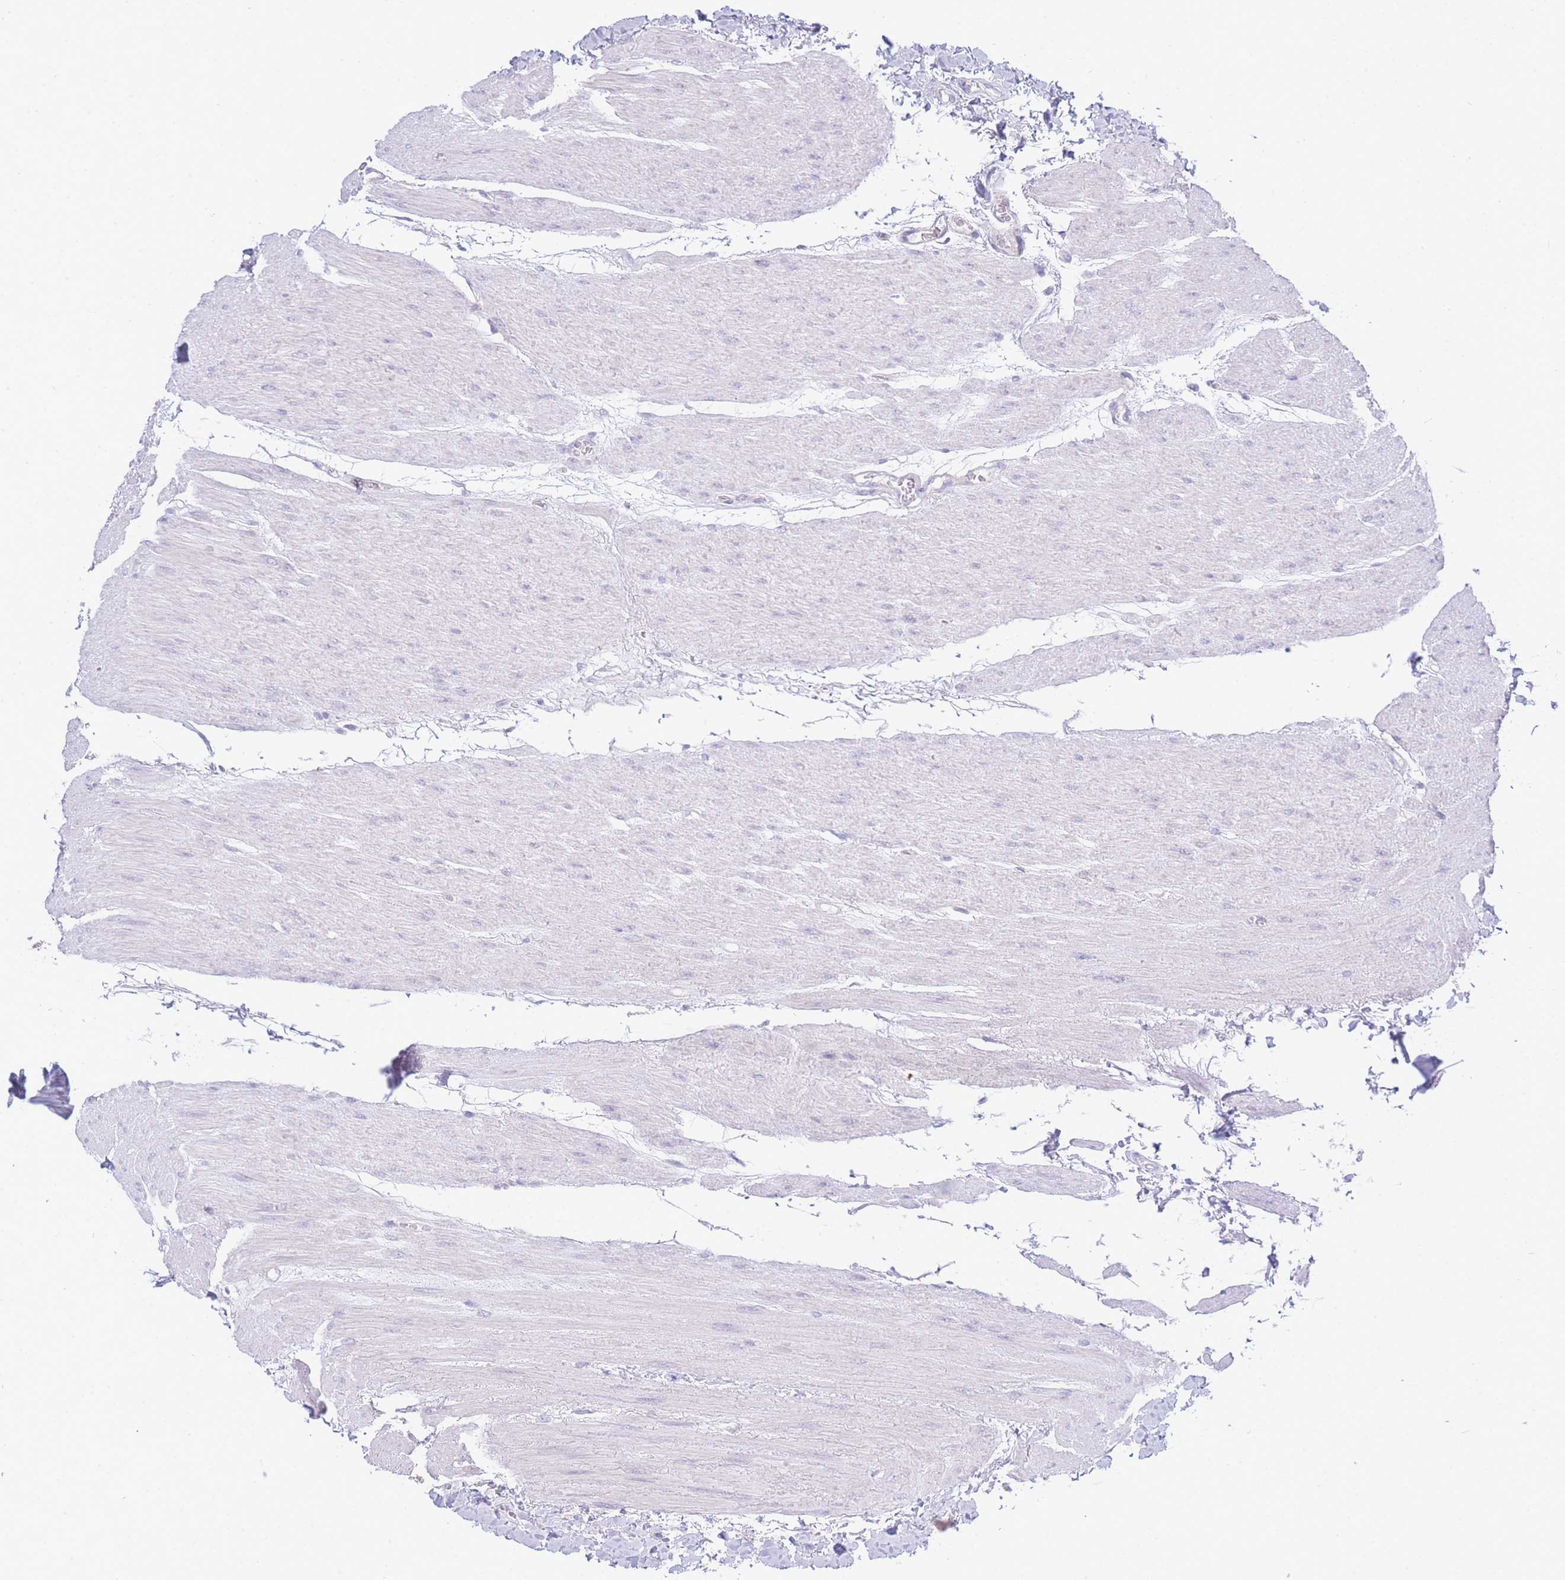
{"staining": {"intensity": "strong", "quantity": "25%-75%", "location": "cytoplasmic/membranous"}, "tissue": "stomach", "cell_type": "Glandular cells", "image_type": "normal", "snomed": [{"axis": "morphology", "description": "Normal tissue, NOS"}, {"axis": "topography", "description": "Stomach, upper"}], "caption": "Approximately 25%-75% of glandular cells in unremarkable human stomach show strong cytoplasmic/membranous protein expression as visualized by brown immunohistochemical staining.", "gene": "ZNF510", "patient": {"sex": "female", "age": 56}}